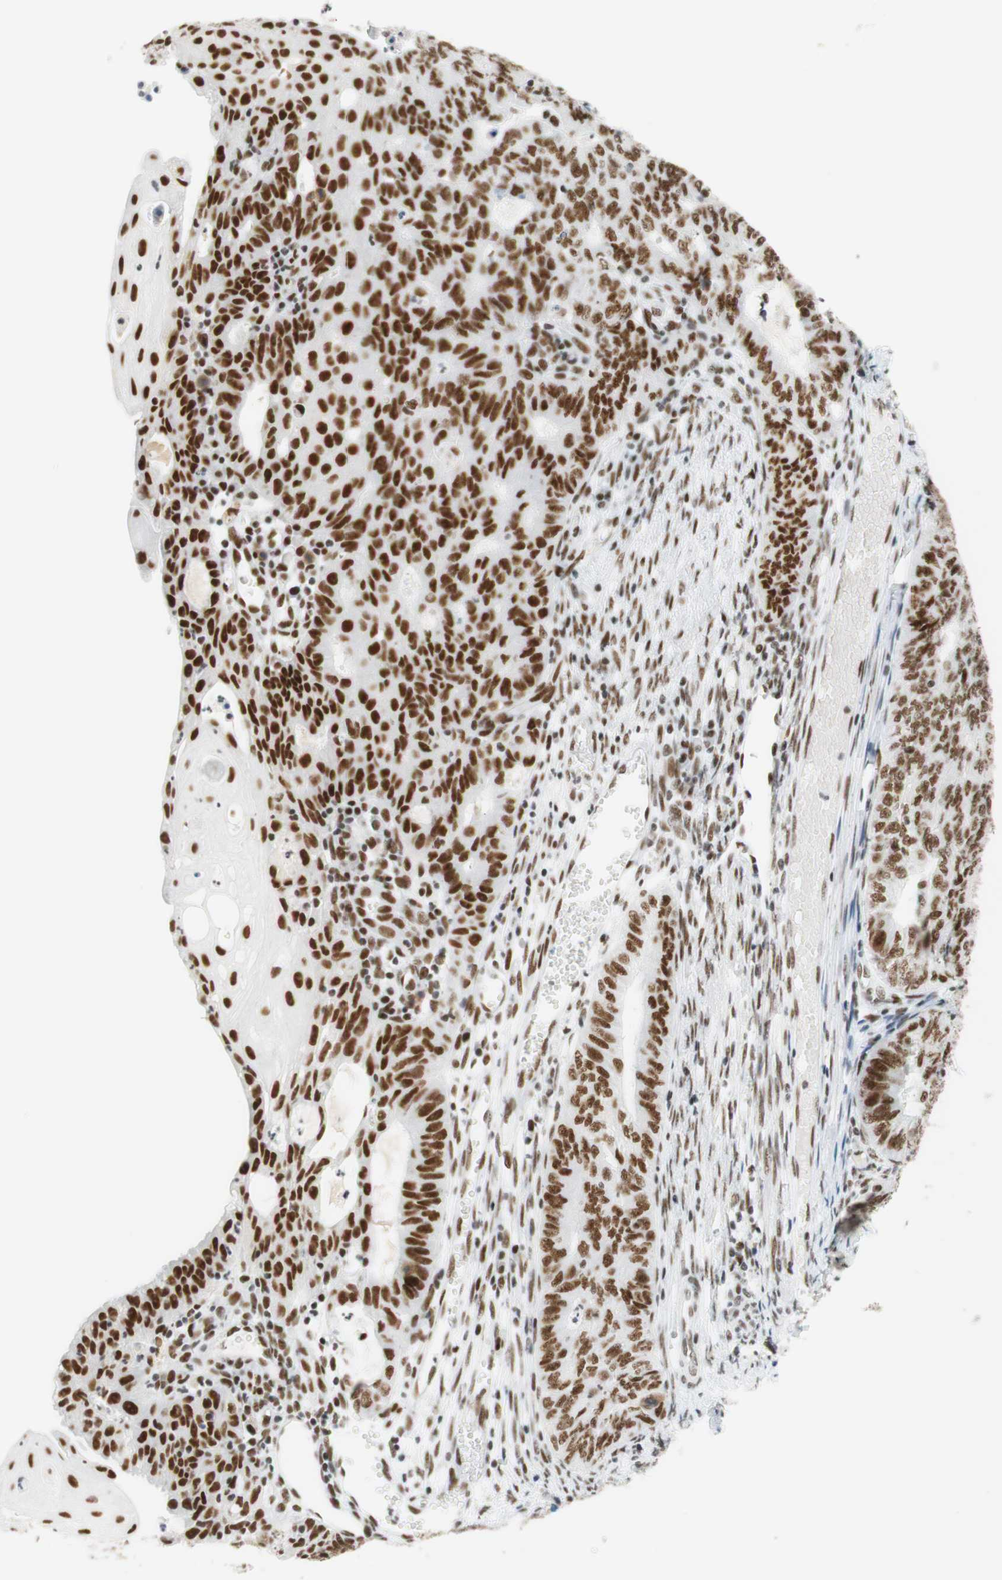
{"staining": {"intensity": "moderate", "quantity": ">75%", "location": "nuclear"}, "tissue": "endometrial cancer", "cell_type": "Tumor cells", "image_type": "cancer", "snomed": [{"axis": "morphology", "description": "Adenocarcinoma, NOS"}, {"axis": "topography", "description": "Endometrium"}], "caption": "Endometrial adenocarcinoma stained for a protein (brown) displays moderate nuclear positive staining in about >75% of tumor cells.", "gene": "RNF20", "patient": {"sex": "female", "age": 32}}